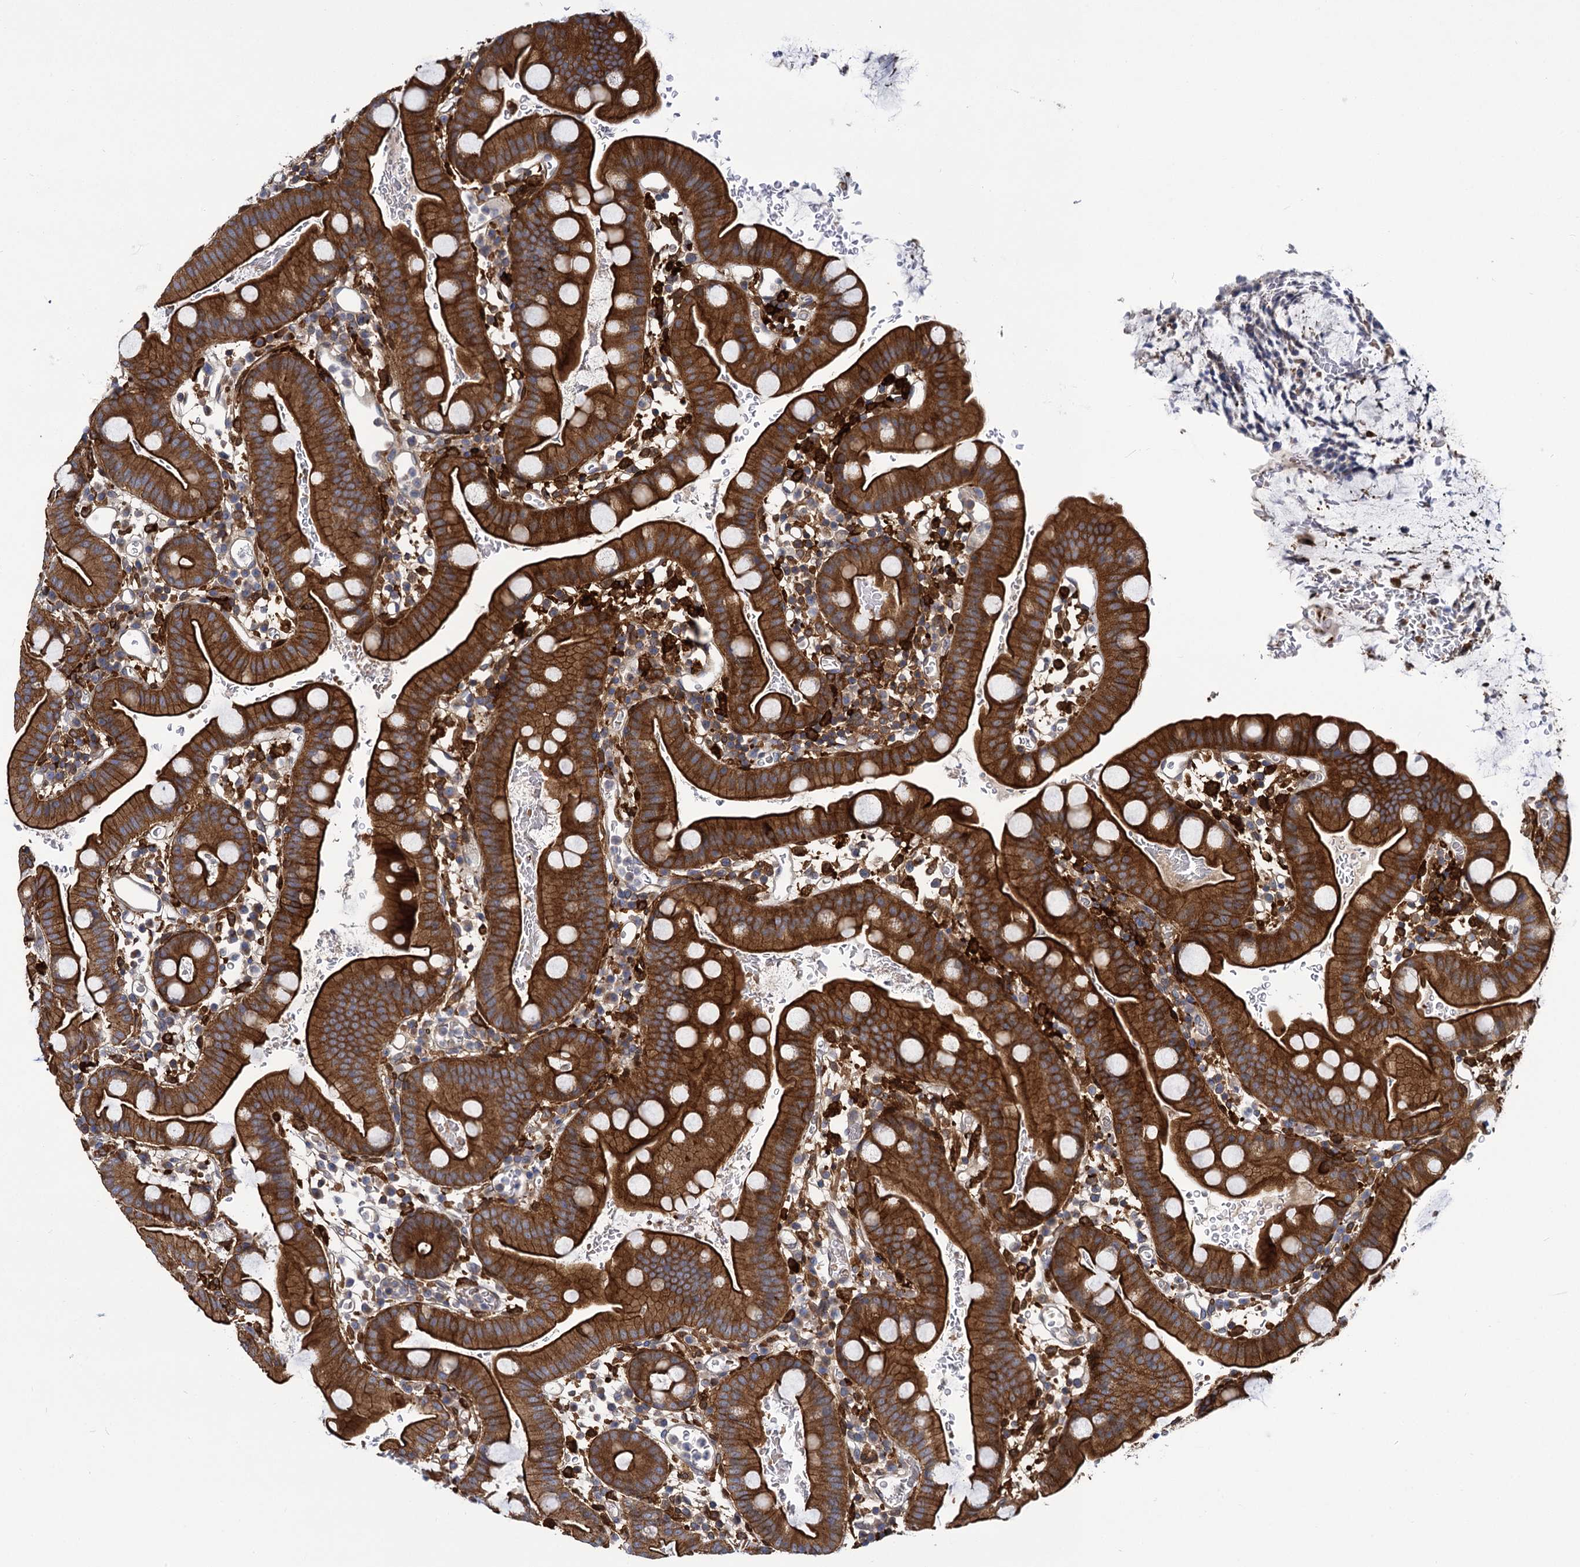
{"staining": {"intensity": "strong", "quantity": ">75%", "location": "cytoplasmic/membranous"}, "tissue": "small intestine", "cell_type": "Glandular cells", "image_type": "normal", "snomed": [{"axis": "morphology", "description": "Normal tissue, NOS"}, {"axis": "topography", "description": "Stomach, upper"}, {"axis": "topography", "description": "Stomach, lower"}, {"axis": "topography", "description": "Small intestine"}], "caption": "A high-resolution micrograph shows immunohistochemistry staining of benign small intestine, which reveals strong cytoplasmic/membranous expression in about >75% of glandular cells.", "gene": "GCLC", "patient": {"sex": "male", "age": 68}}